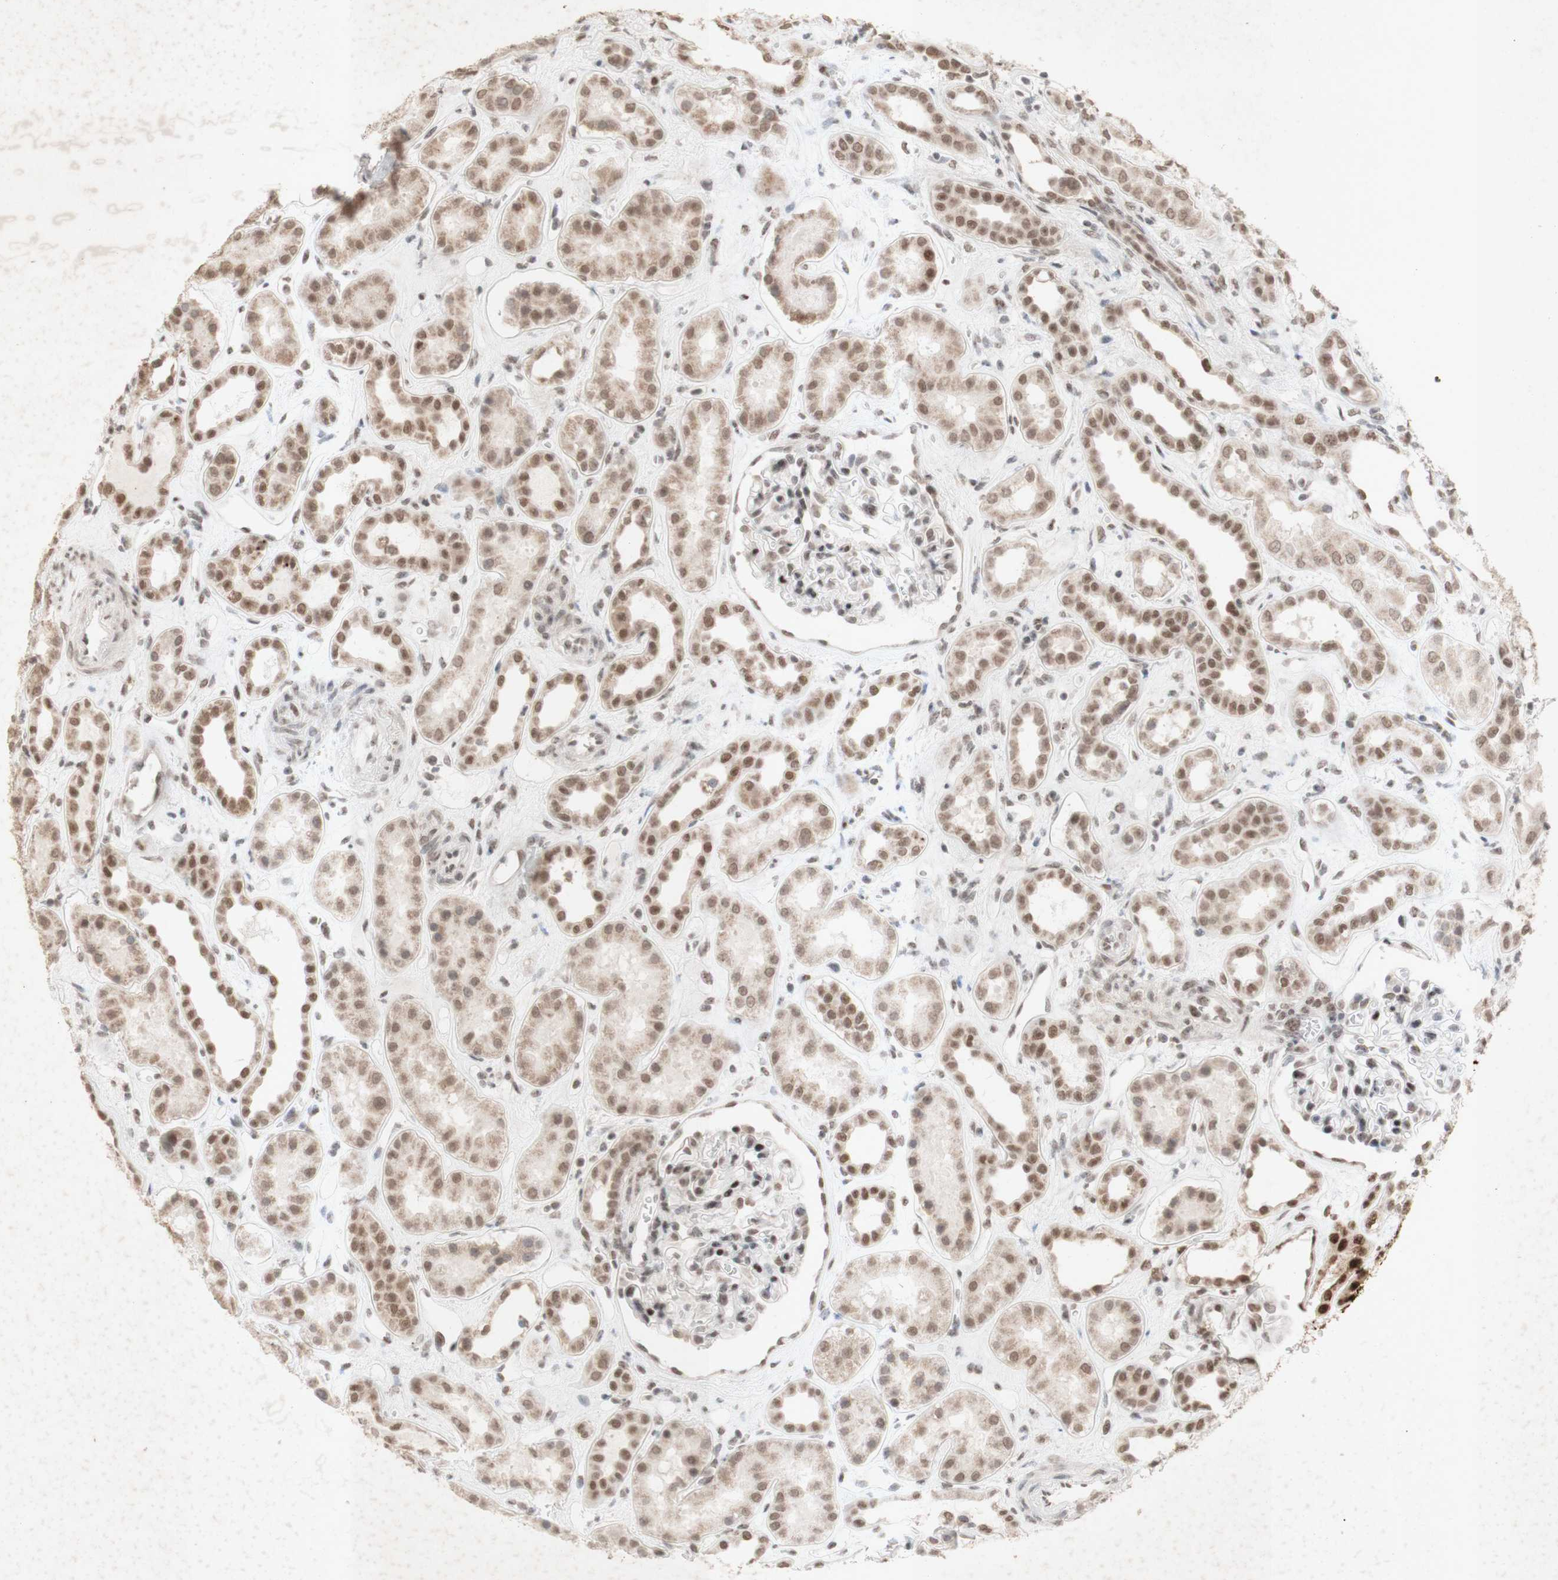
{"staining": {"intensity": "weak", "quantity": "<25%", "location": "nuclear"}, "tissue": "kidney", "cell_type": "Cells in glomeruli", "image_type": "normal", "snomed": [{"axis": "morphology", "description": "Normal tissue, NOS"}, {"axis": "topography", "description": "Kidney"}], "caption": "This is a photomicrograph of IHC staining of unremarkable kidney, which shows no positivity in cells in glomeruli.", "gene": "CENPB", "patient": {"sex": "male", "age": 59}}